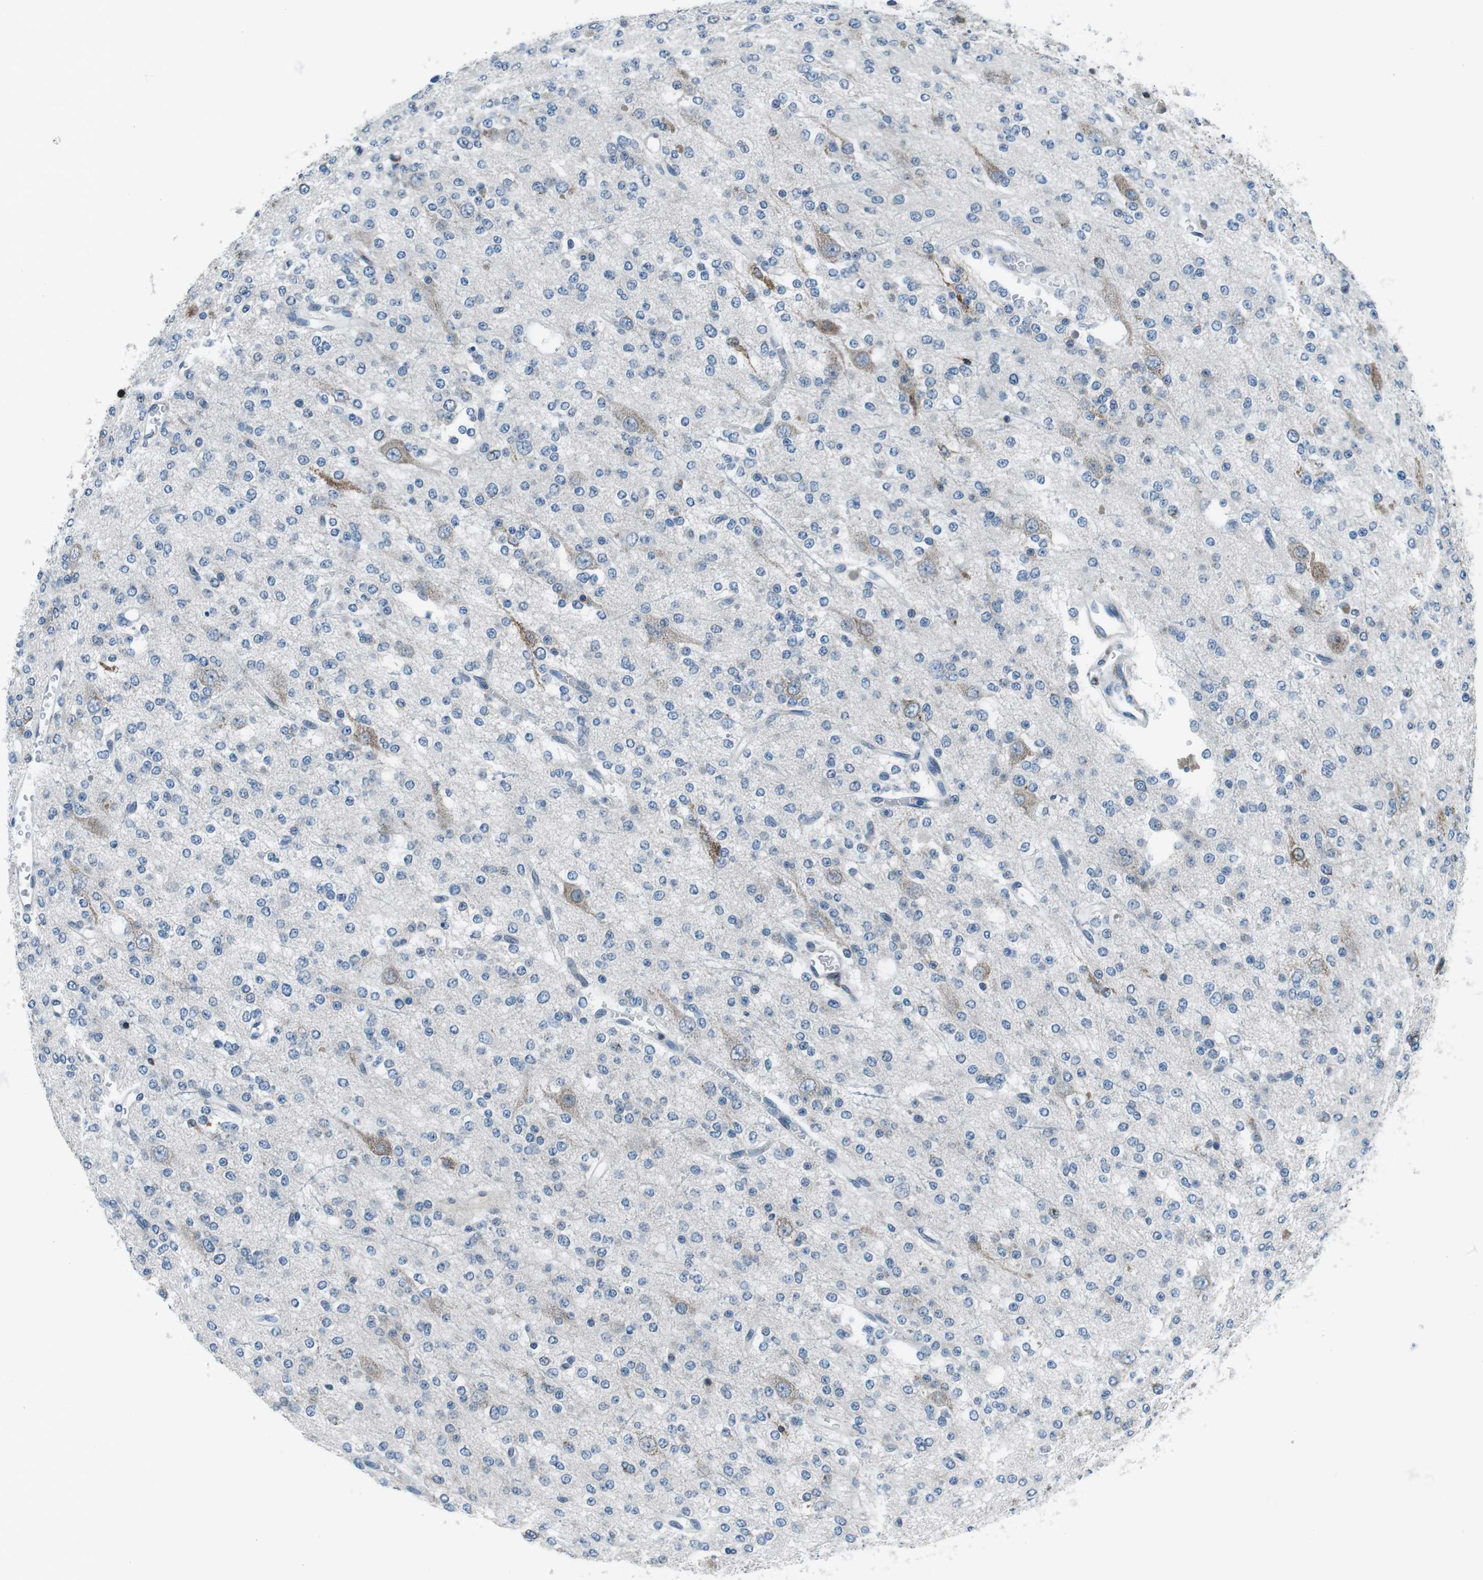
{"staining": {"intensity": "weak", "quantity": "<25%", "location": "cytoplasmic/membranous"}, "tissue": "glioma", "cell_type": "Tumor cells", "image_type": "cancer", "snomed": [{"axis": "morphology", "description": "Glioma, malignant, Low grade"}, {"axis": "topography", "description": "Brain"}], "caption": "A histopathology image of human glioma is negative for staining in tumor cells. (Brightfield microscopy of DAB immunohistochemistry (IHC) at high magnification).", "gene": "NUCB2", "patient": {"sex": "male", "age": 38}}